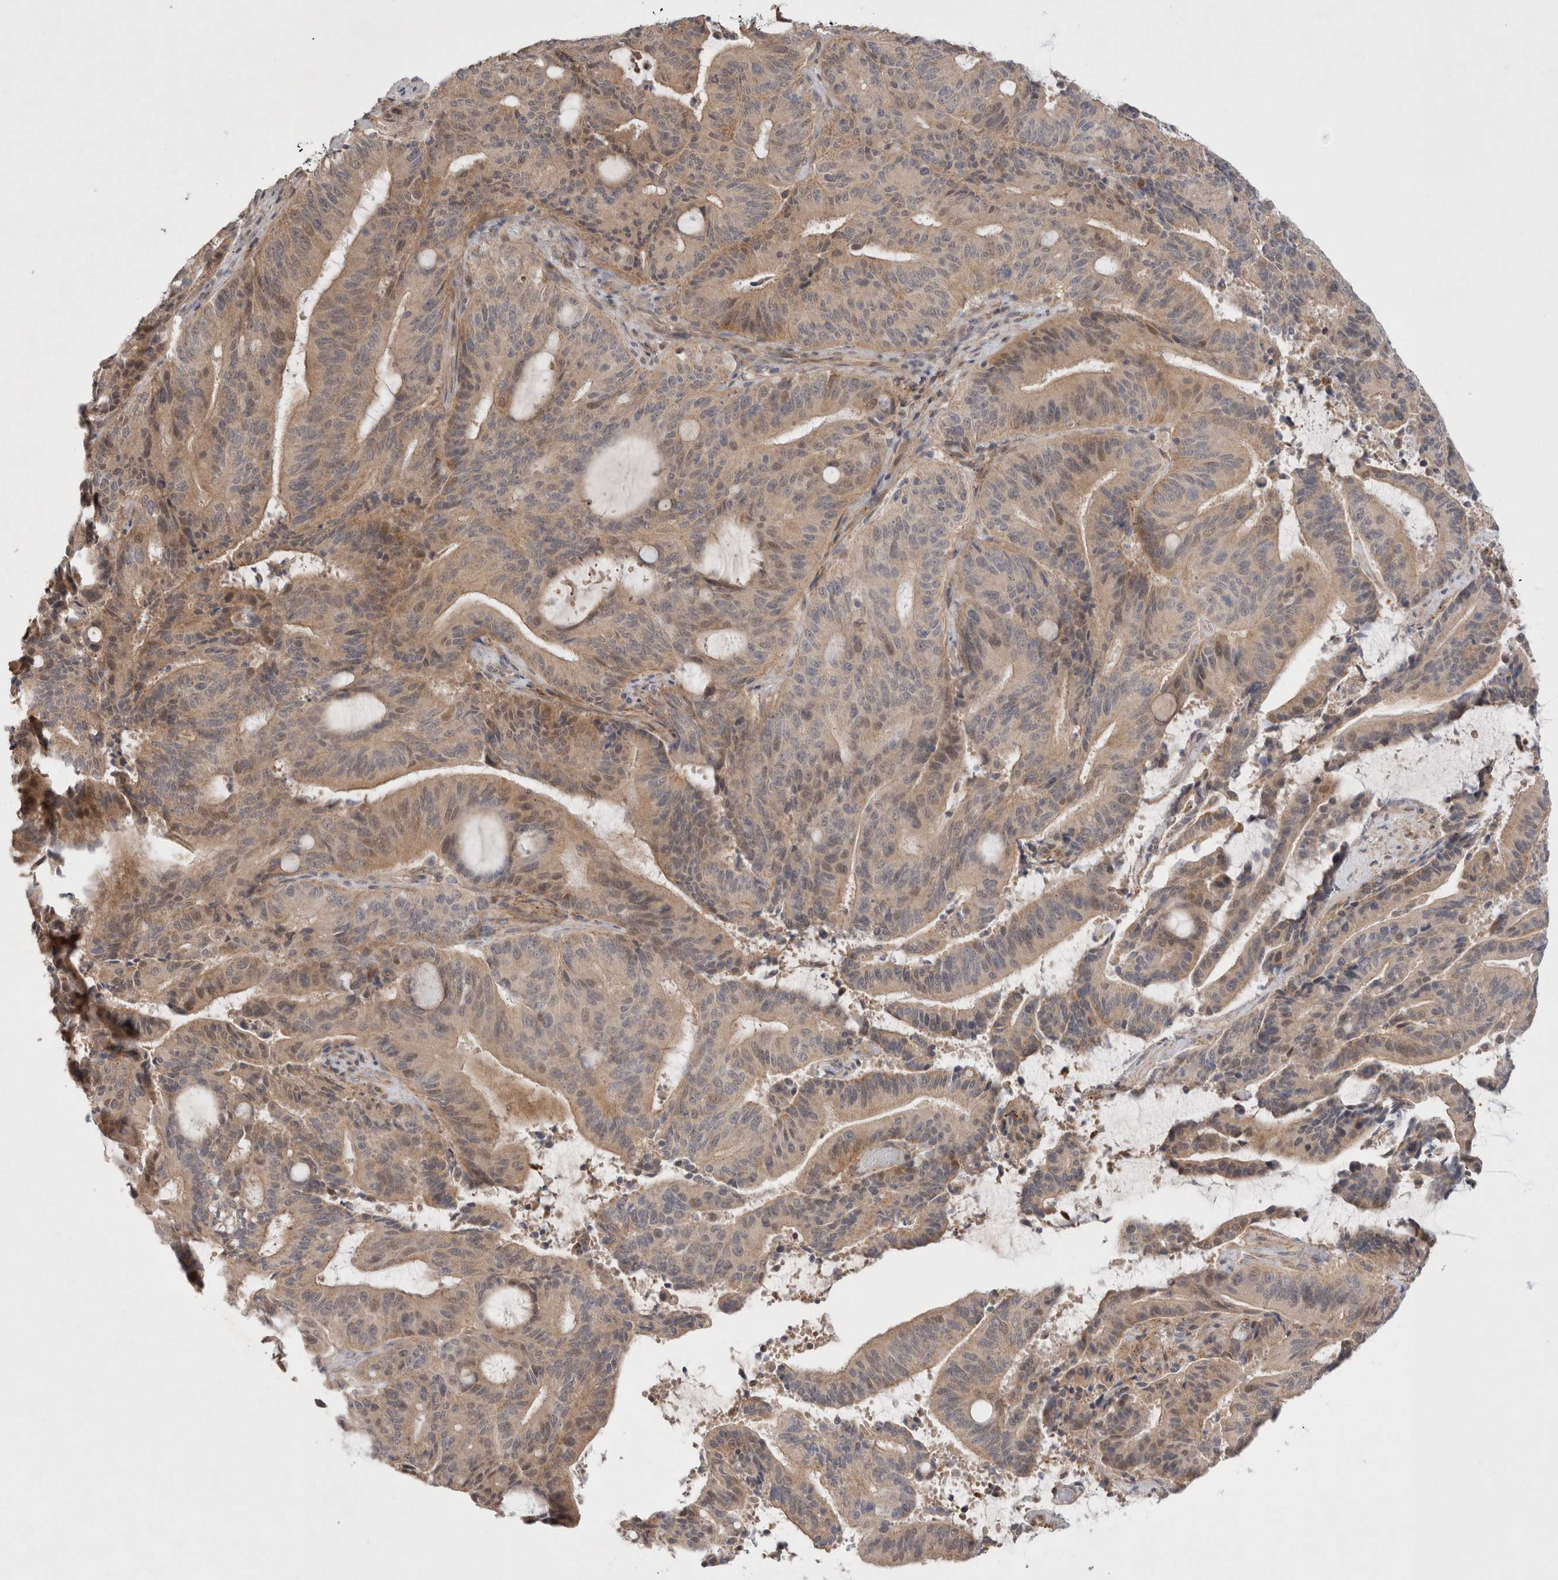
{"staining": {"intensity": "weak", "quantity": ">75%", "location": "cytoplasmic/membranous"}, "tissue": "liver cancer", "cell_type": "Tumor cells", "image_type": "cancer", "snomed": [{"axis": "morphology", "description": "Normal tissue, NOS"}, {"axis": "morphology", "description": "Cholangiocarcinoma"}, {"axis": "topography", "description": "Liver"}, {"axis": "topography", "description": "Peripheral nerve tissue"}], "caption": "Cholangiocarcinoma (liver) was stained to show a protein in brown. There is low levels of weak cytoplasmic/membranous positivity in approximately >75% of tumor cells.", "gene": "GSDMB", "patient": {"sex": "female", "age": 73}}